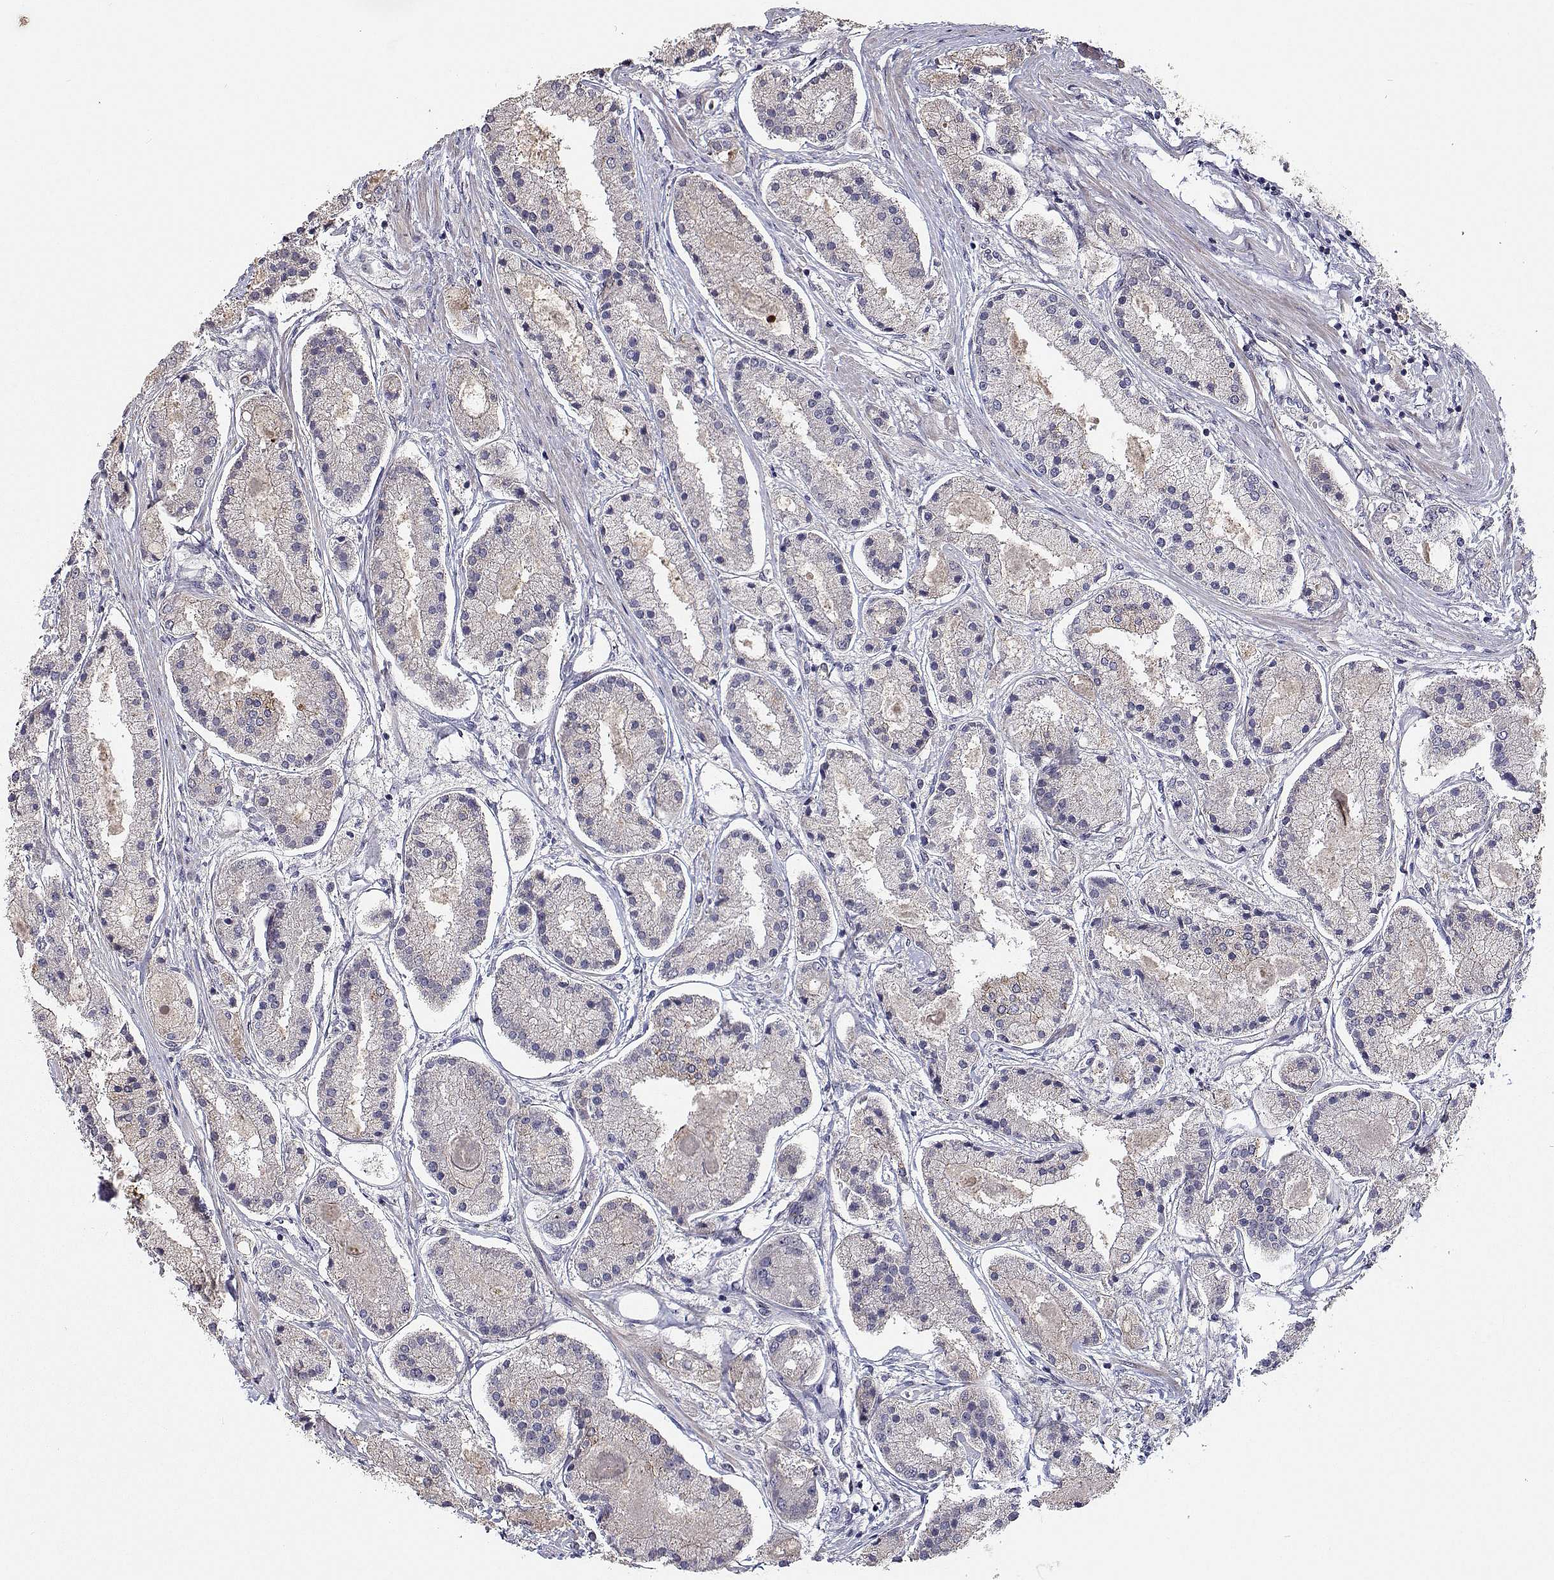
{"staining": {"intensity": "negative", "quantity": "none", "location": "none"}, "tissue": "prostate cancer", "cell_type": "Tumor cells", "image_type": "cancer", "snomed": [{"axis": "morphology", "description": "Adenocarcinoma, High grade"}, {"axis": "topography", "description": "Prostate"}], "caption": "A photomicrograph of prostate high-grade adenocarcinoma stained for a protein reveals no brown staining in tumor cells.", "gene": "RBPJL", "patient": {"sex": "male", "age": 67}}